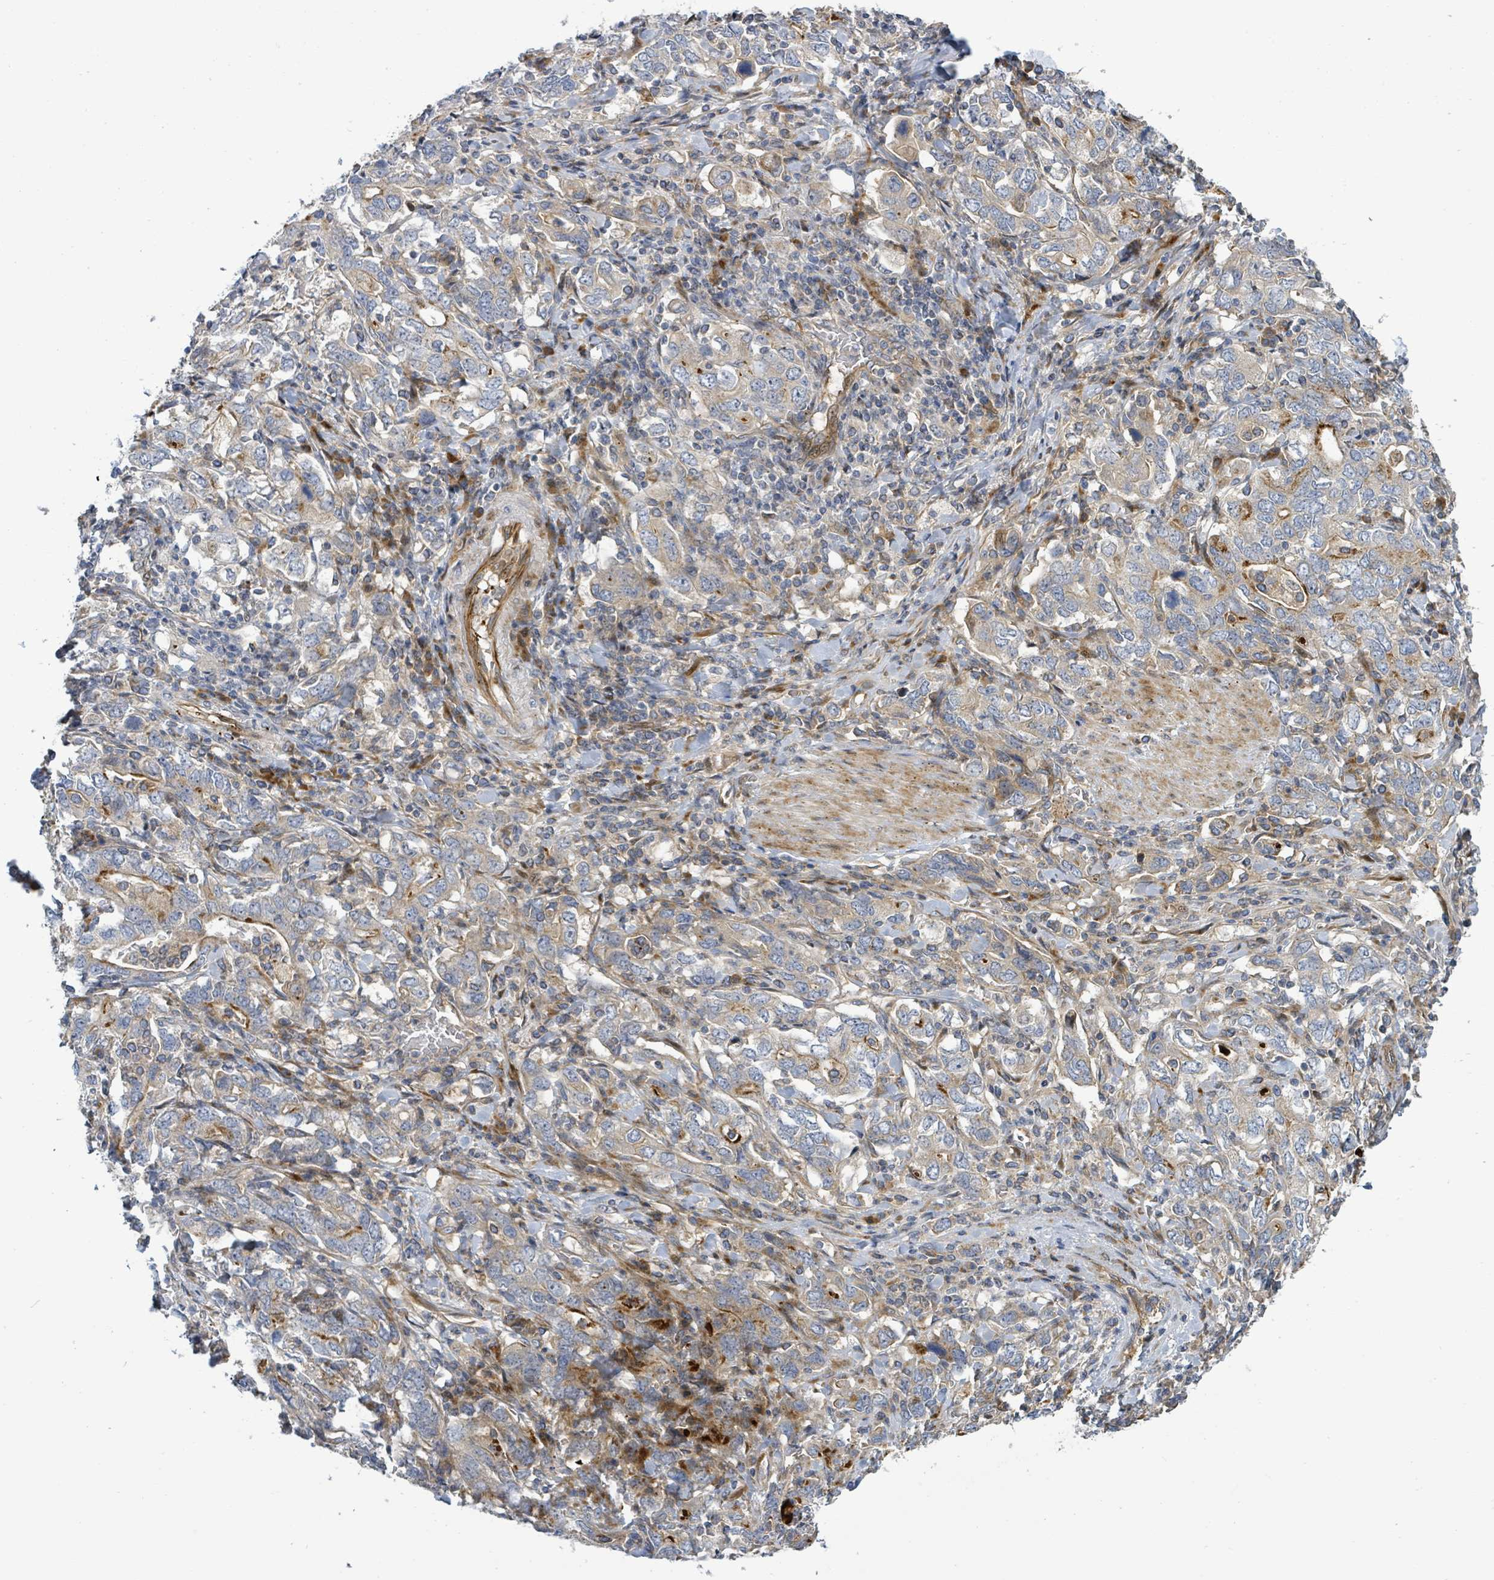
{"staining": {"intensity": "weak", "quantity": "25%-75%", "location": "cytoplasmic/membranous"}, "tissue": "stomach cancer", "cell_type": "Tumor cells", "image_type": "cancer", "snomed": [{"axis": "morphology", "description": "Adenocarcinoma, NOS"}, {"axis": "topography", "description": "Stomach, upper"}, {"axis": "topography", "description": "Stomach"}], "caption": "Immunohistochemistry (DAB (3,3'-diaminobenzidine)) staining of stomach cancer exhibits weak cytoplasmic/membranous protein positivity in approximately 25%-75% of tumor cells.", "gene": "CFAP210", "patient": {"sex": "male", "age": 62}}